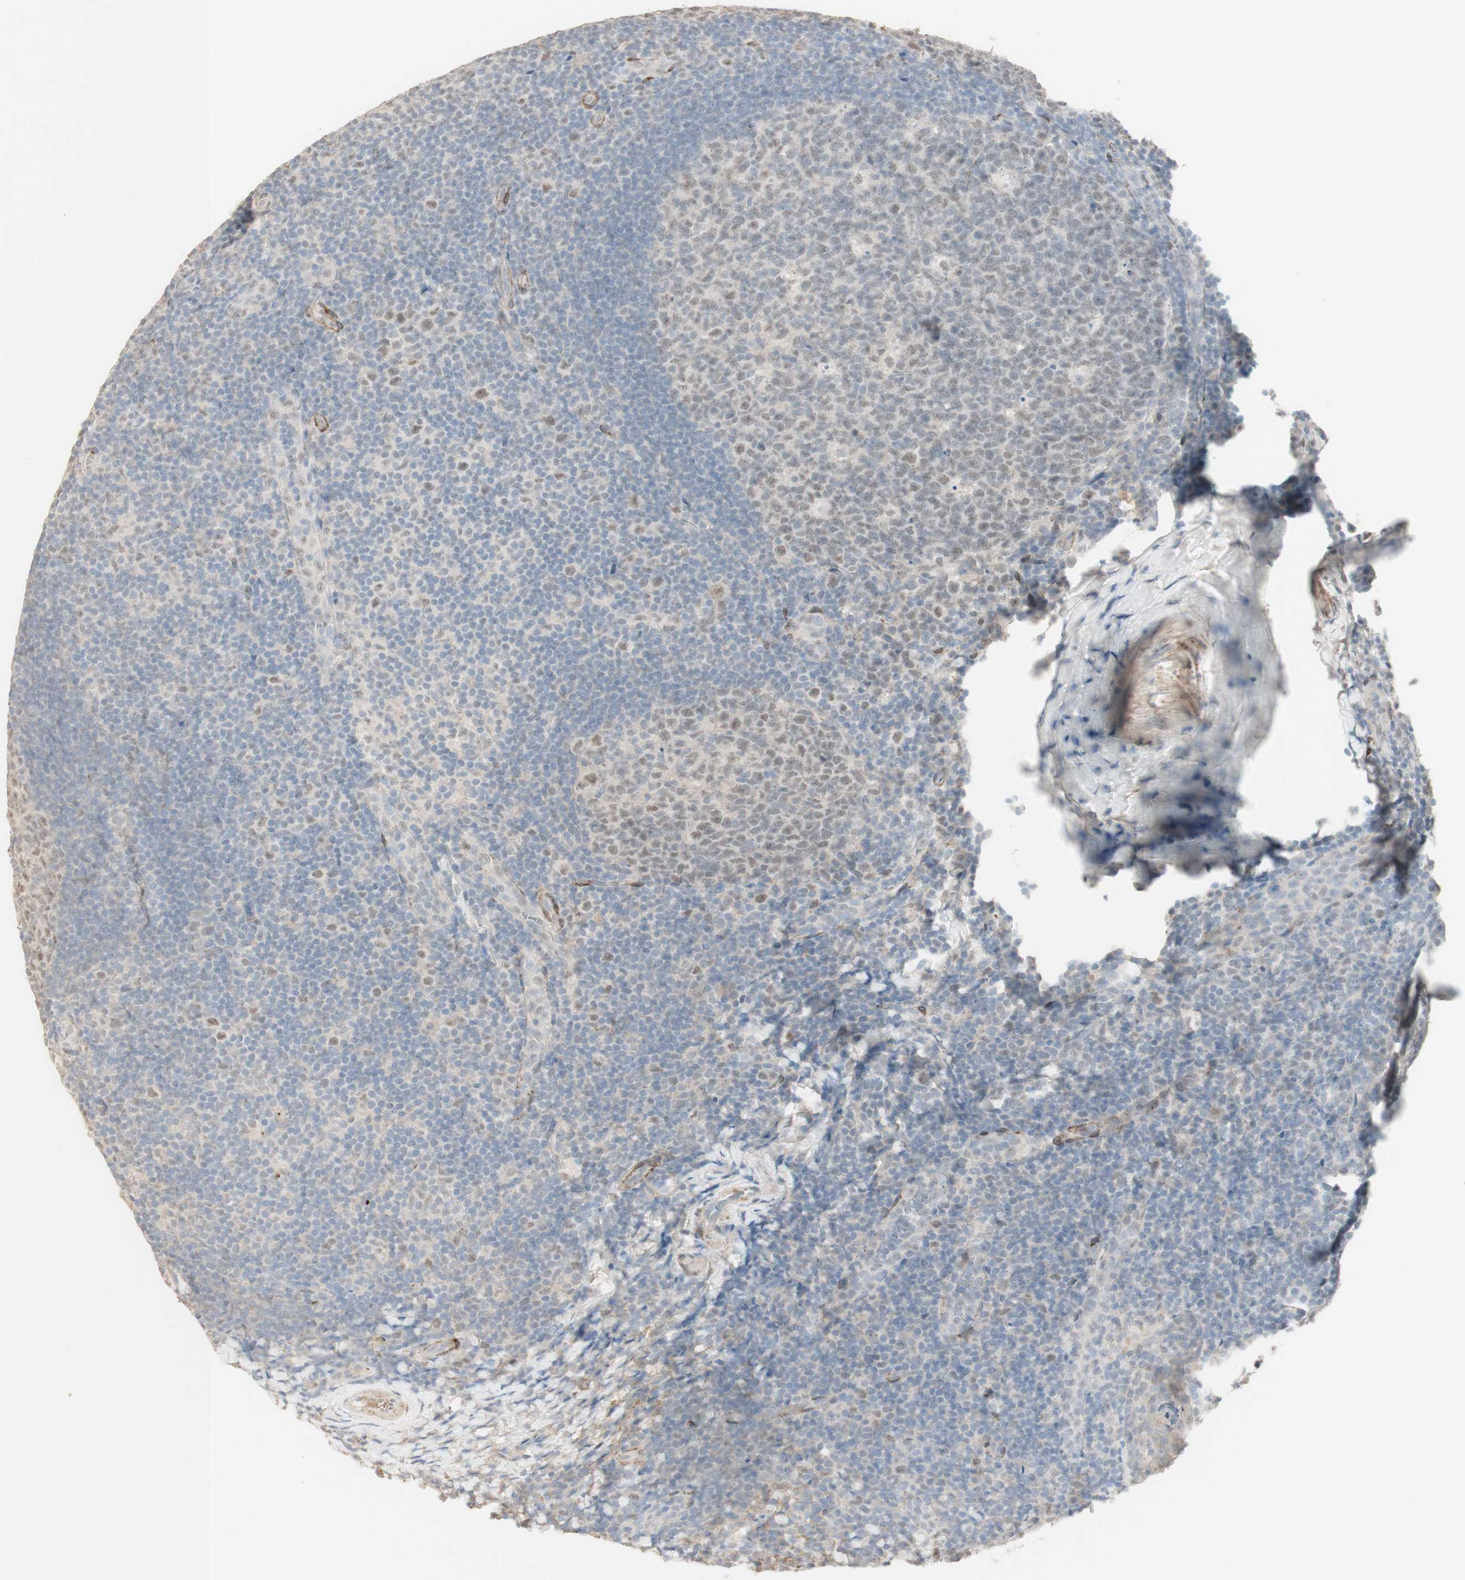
{"staining": {"intensity": "negative", "quantity": "none", "location": "none"}, "tissue": "tonsil", "cell_type": "Germinal center cells", "image_type": "normal", "snomed": [{"axis": "morphology", "description": "Normal tissue, NOS"}, {"axis": "topography", "description": "Tonsil"}], "caption": "A micrograph of human tonsil is negative for staining in germinal center cells.", "gene": "MUC3A", "patient": {"sex": "male", "age": 37}}